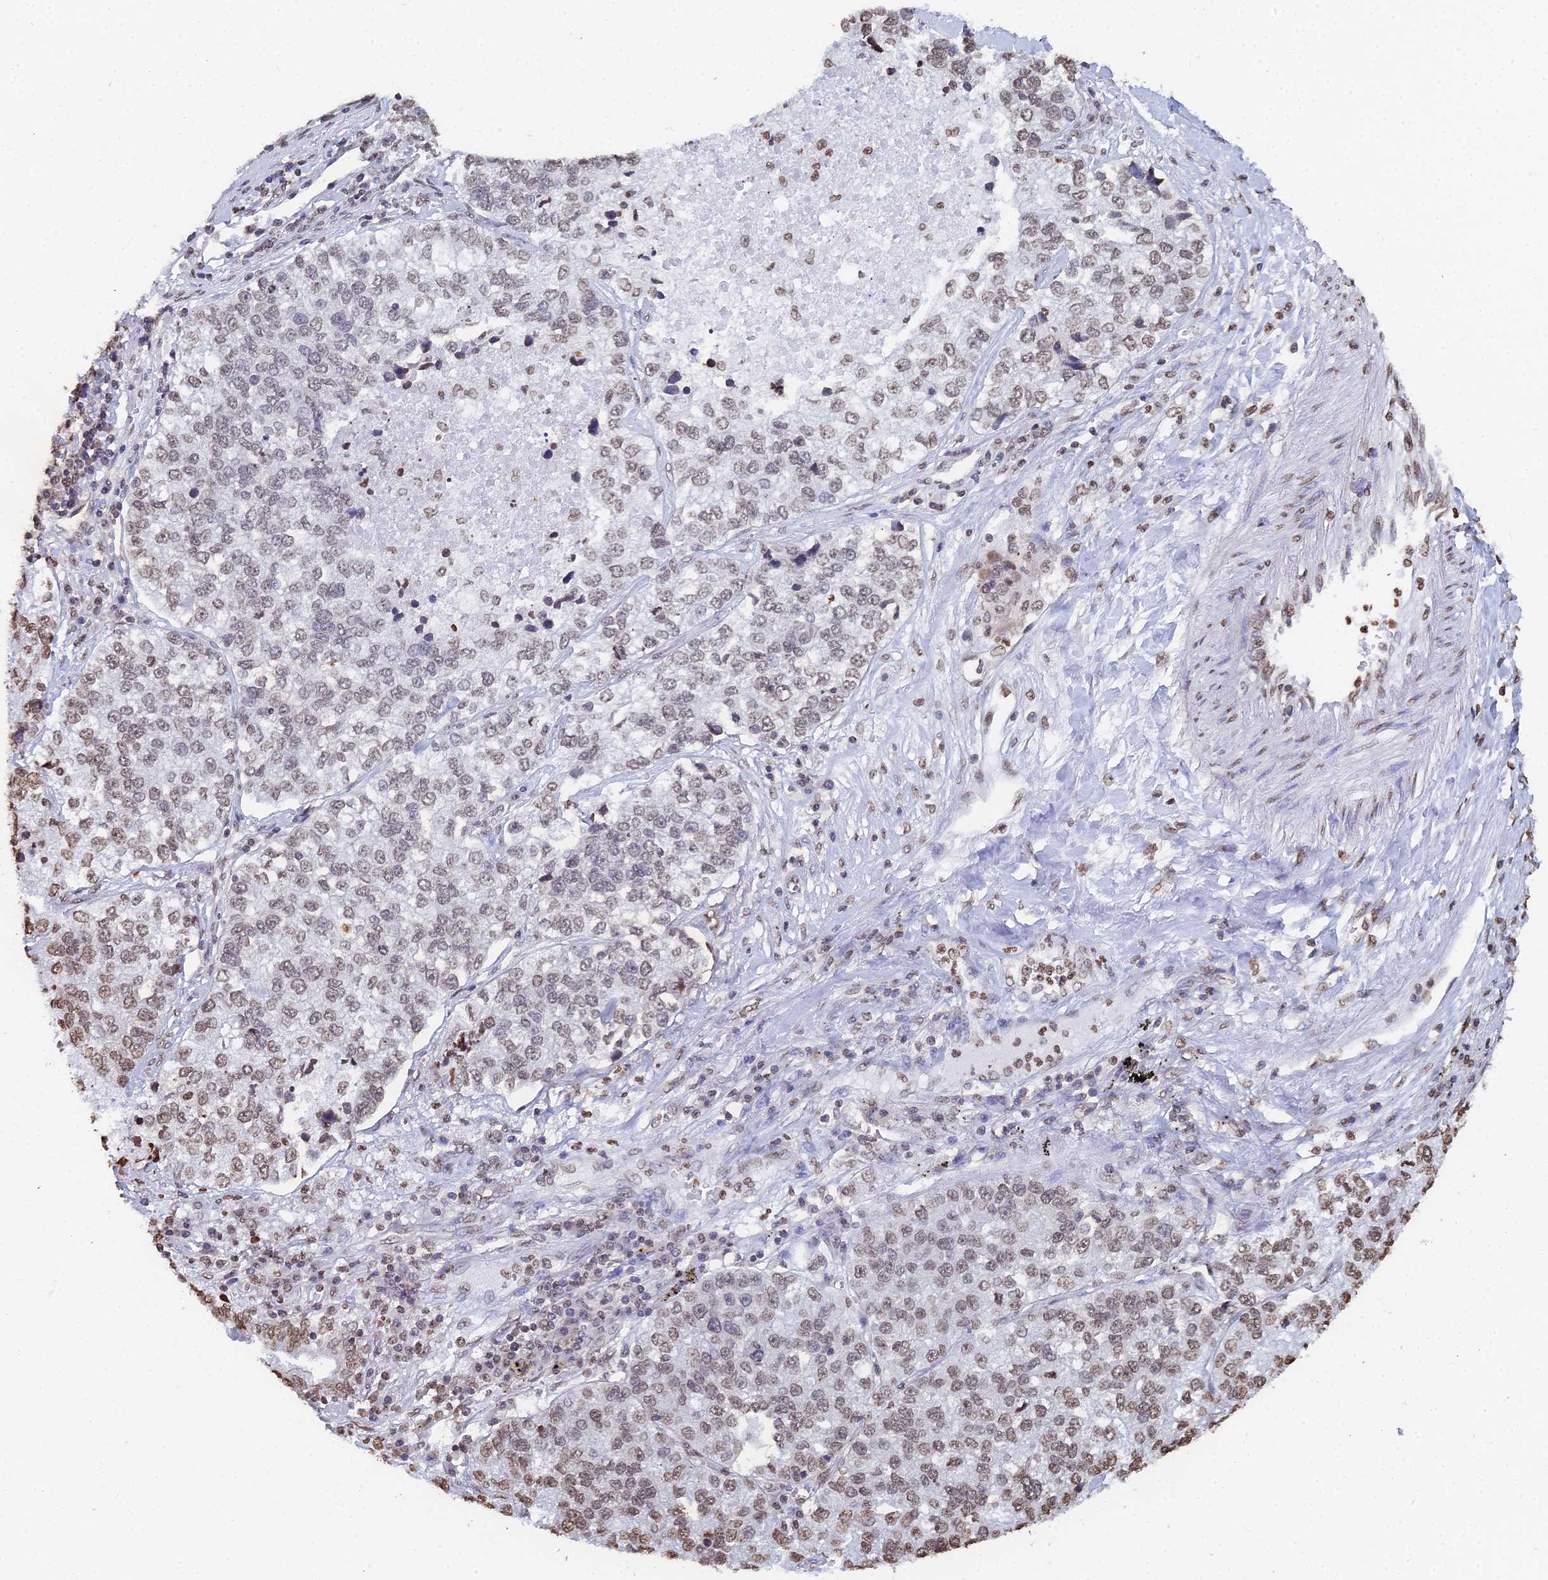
{"staining": {"intensity": "weak", "quantity": "25%-75%", "location": "nuclear"}, "tissue": "lung cancer", "cell_type": "Tumor cells", "image_type": "cancer", "snomed": [{"axis": "morphology", "description": "Adenocarcinoma, NOS"}, {"axis": "topography", "description": "Lung"}], "caption": "Protein staining of lung cancer (adenocarcinoma) tissue reveals weak nuclear staining in approximately 25%-75% of tumor cells.", "gene": "GBP3", "patient": {"sex": "male", "age": 49}}